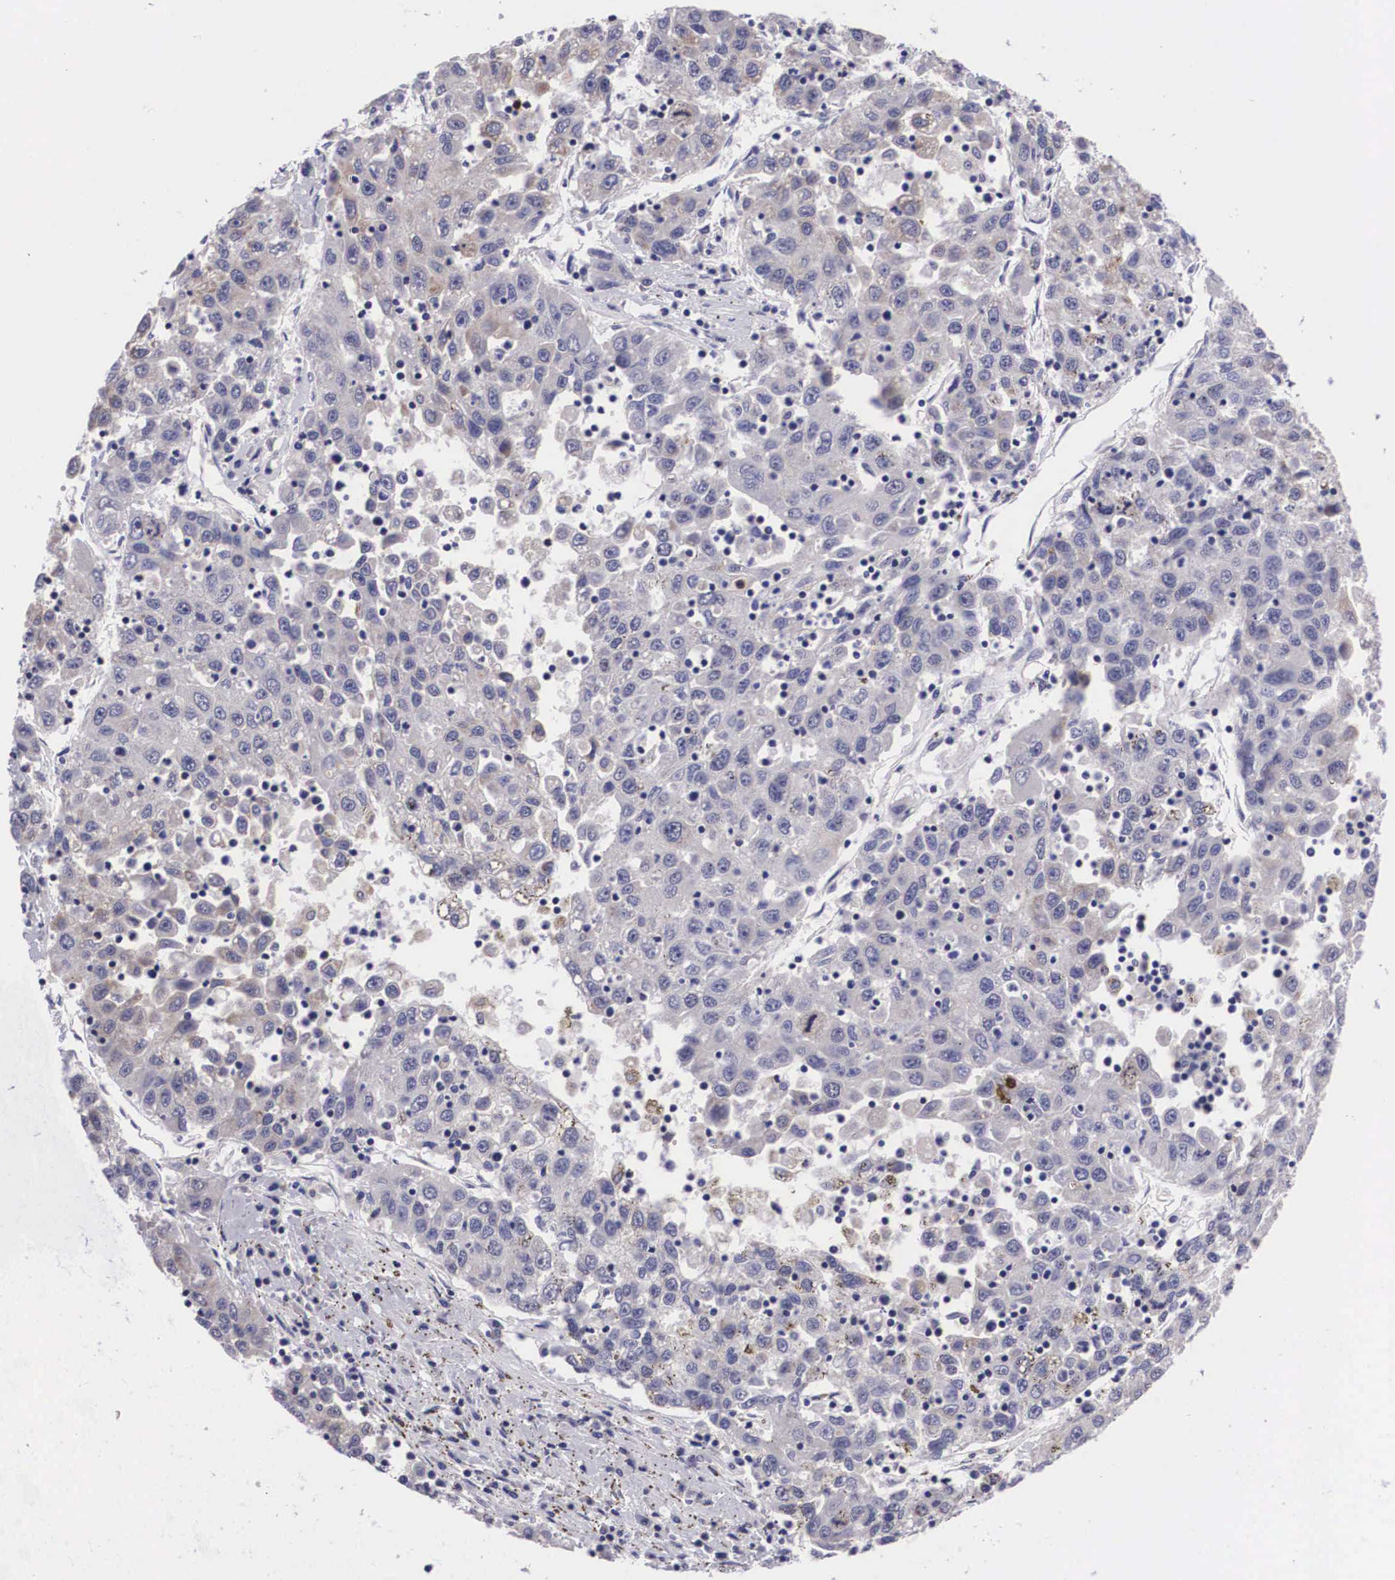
{"staining": {"intensity": "negative", "quantity": "none", "location": "none"}, "tissue": "liver cancer", "cell_type": "Tumor cells", "image_type": "cancer", "snomed": [{"axis": "morphology", "description": "Carcinoma, Hepatocellular, NOS"}, {"axis": "topography", "description": "Liver"}], "caption": "Immunohistochemistry (IHC) of liver cancer (hepatocellular carcinoma) reveals no staining in tumor cells. Brightfield microscopy of immunohistochemistry stained with DAB (3,3'-diaminobenzidine) (brown) and hematoxylin (blue), captured at high magnification.", "gene": "ARG2", "patient": {"sex": "male", "age": 49}}